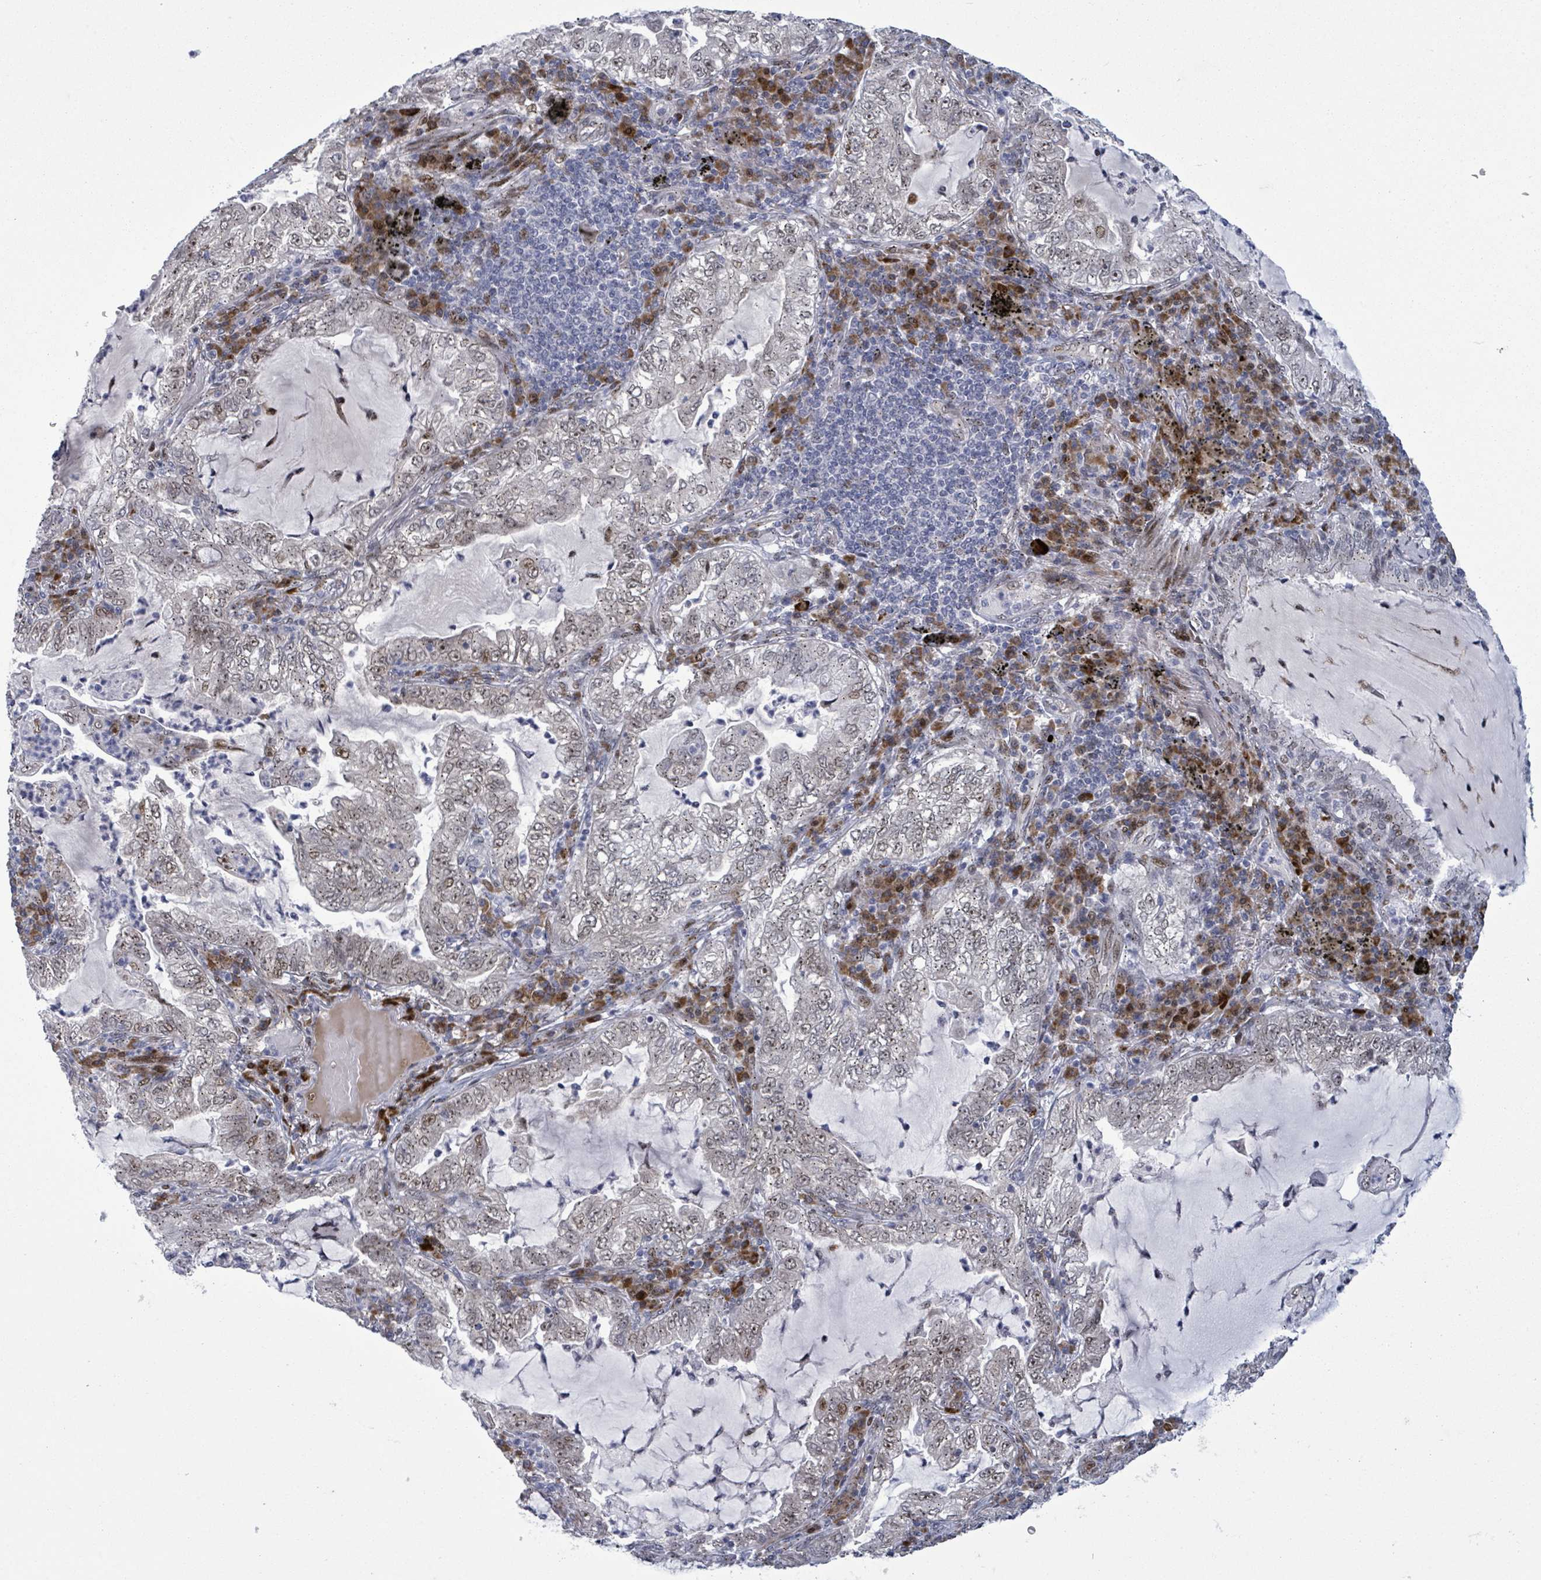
{"staining": {"intensity": "weak", "quantity": "25%-75%", "location": "nuclear"}, "tissue": "lung cancer", "cell_type": "Tumor cells", "image_type": "cancer", "snomed": [{"axis": "morphology", "description": "Adenocarcinoma, NOS"}, {"axis": "topography", "description": "Lung"}], "caption": "The immunohistochemical stain labels weak nuclear positivity in tumor cells of lung cancer (adenocarcinoma) tissue.", "gene": "TUSC1", "patient": {"sex": "female", "age": 73}}